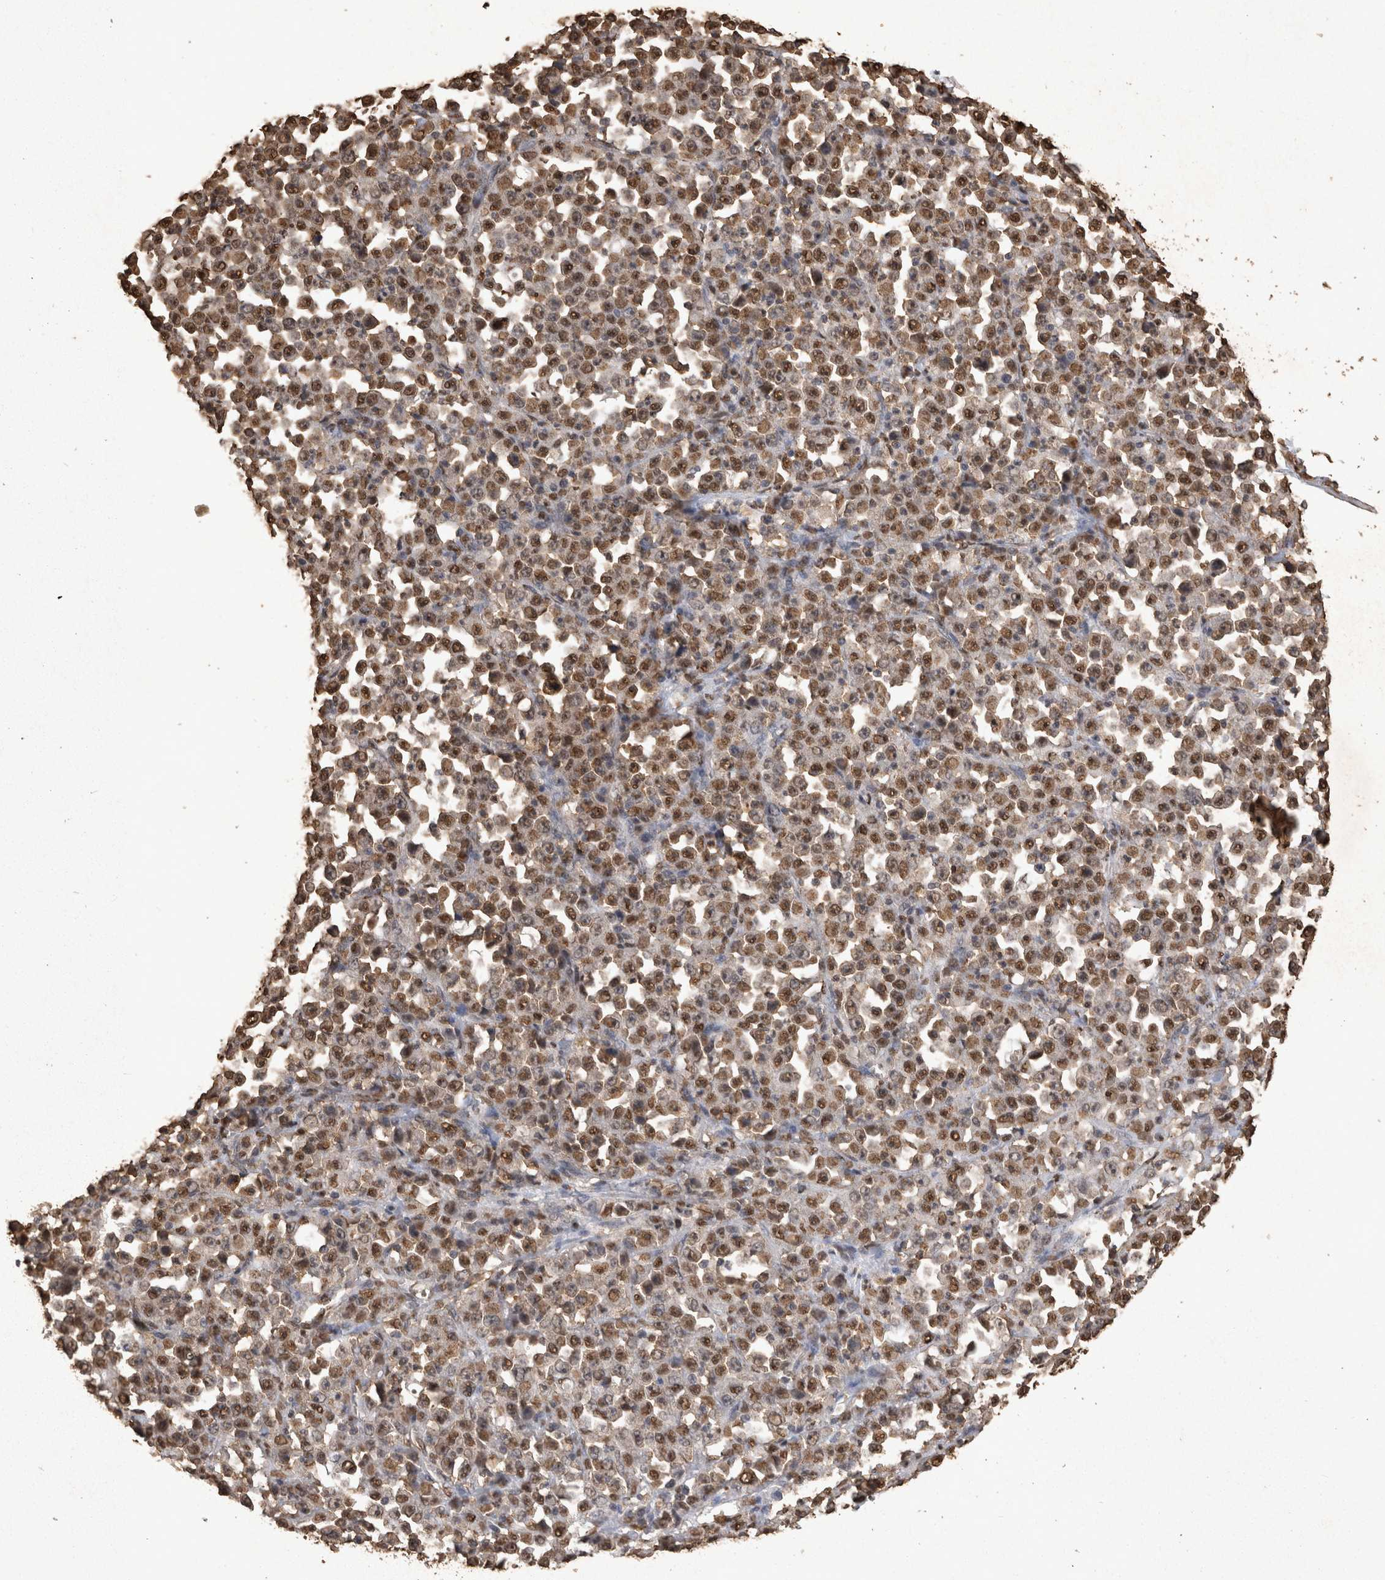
{"staining": {"intensity": "moderate", "quantity": ">75%", "location": "nuclear"}, "tissue": "stomach cancer", "cell_type": "Tumor cells", "image_type": "cancer", "snomed": [{"axis": "morphology", "description": "Normal tissue, NOS"}, {"axis": "morphology", "description": "Adenocarcinoma, NOS"}, {"axis": "topography", "description": "Stomach, upper"}, {"axis": "topography", "description": "Stomach"}], "caption": "This image demonstrates immunohistochemistry staining of human stomach cancer (adenocarcinoma), with medium moderate nuclear staining in about >75% of tumor cells.", "gene": "OAS2", "patient": {"sex": "male", "age": 59}}